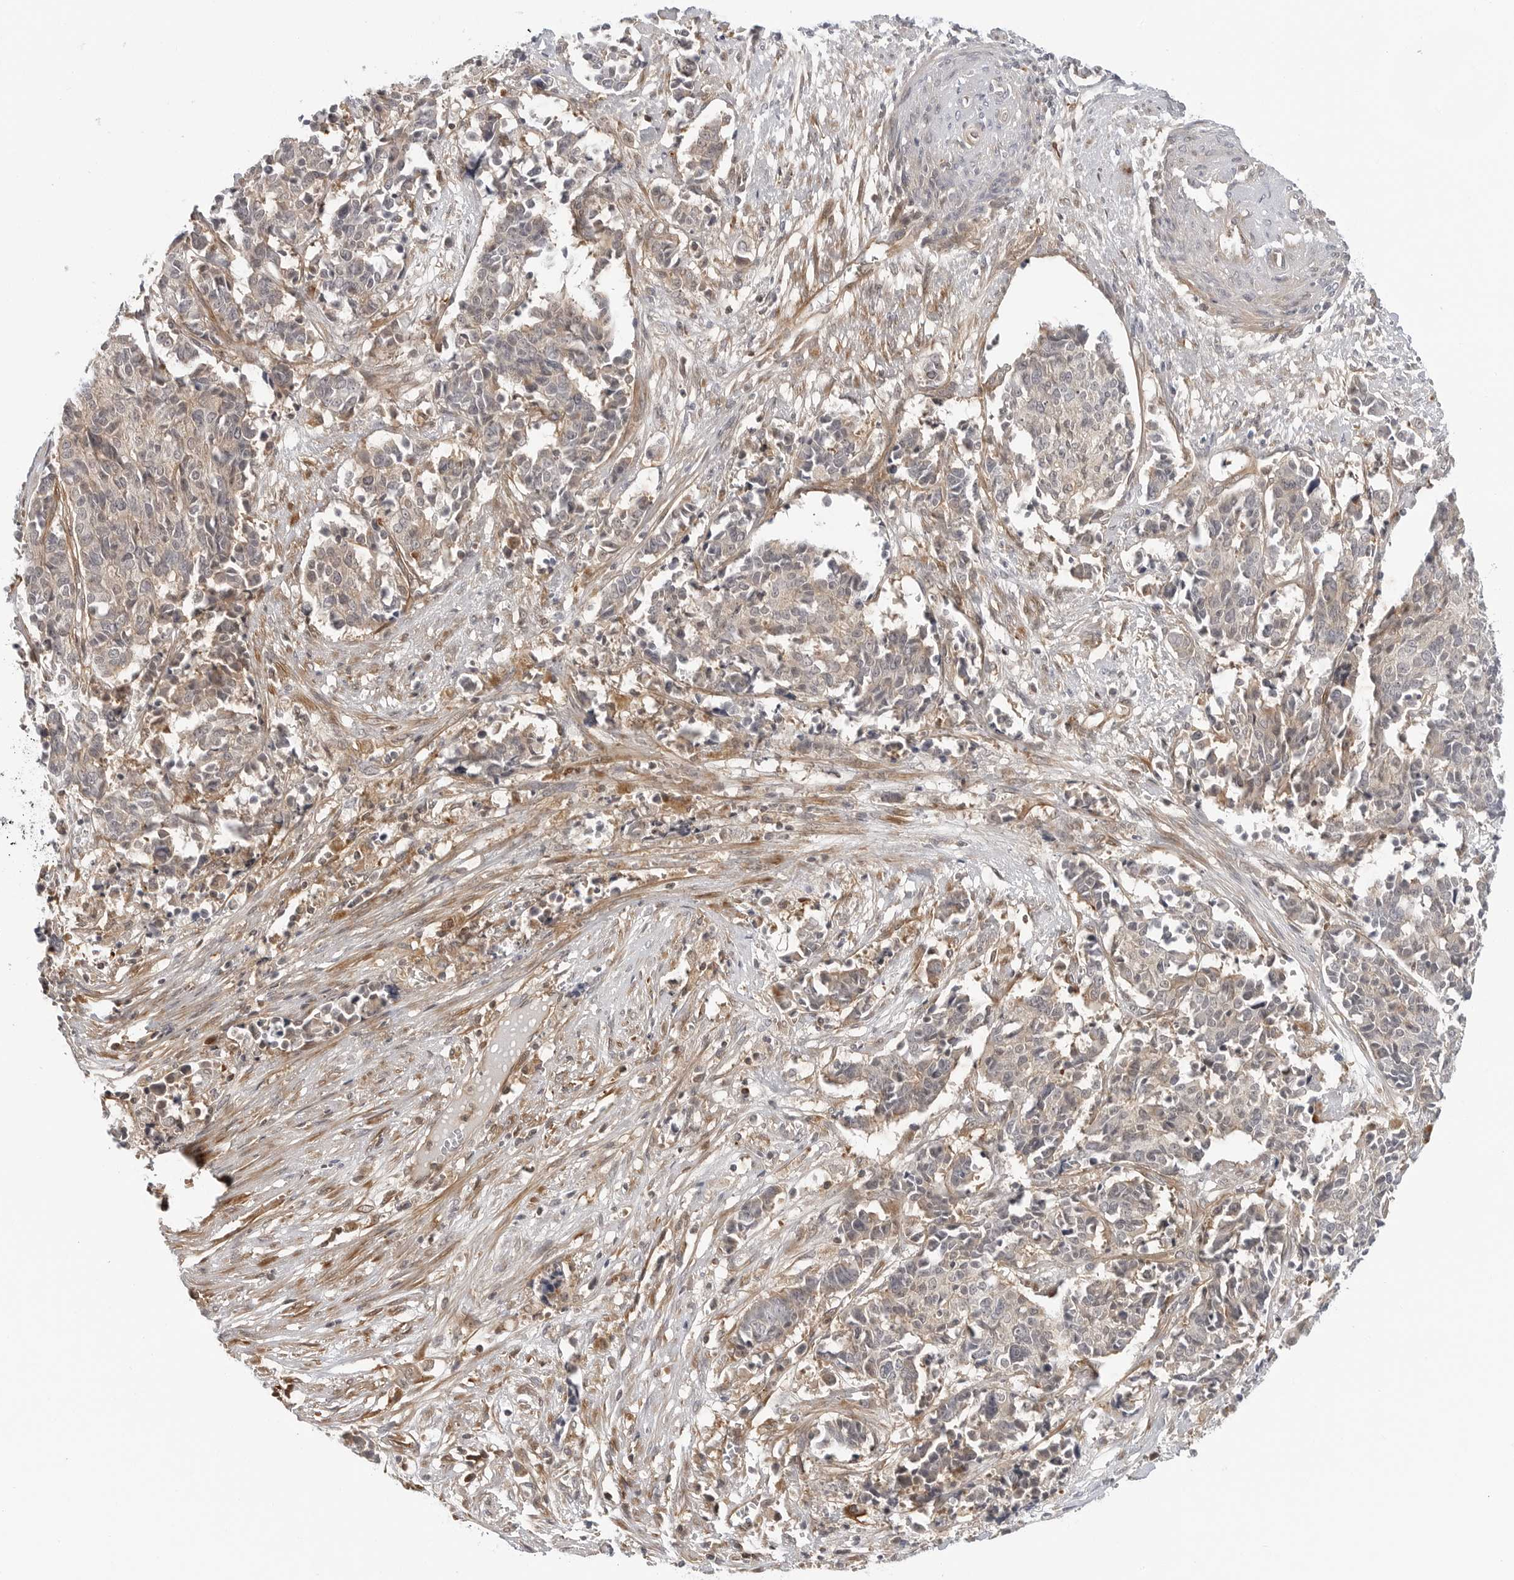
{"staining": {"intensity": "negative", "quantity": "none", "location": "none"}, "tissue": "cervical cancer", "cell_type": "Tumor cells", "image_type": "cancer", "snomed": [{"axis": "morphology", "description": "Normal tissue, NOS"}, {"axis": "morphology", "description": "Squamous cell carcinoma, NOS"}, {"axis": "topography", "description": "Cervix"}], "caption": "An image of human cervical cancer (squamous cell carcinoma) is negative for staining in tumor cells.", "gene": "STXBP3", "patient": {"sex": "female", "age": 35}}